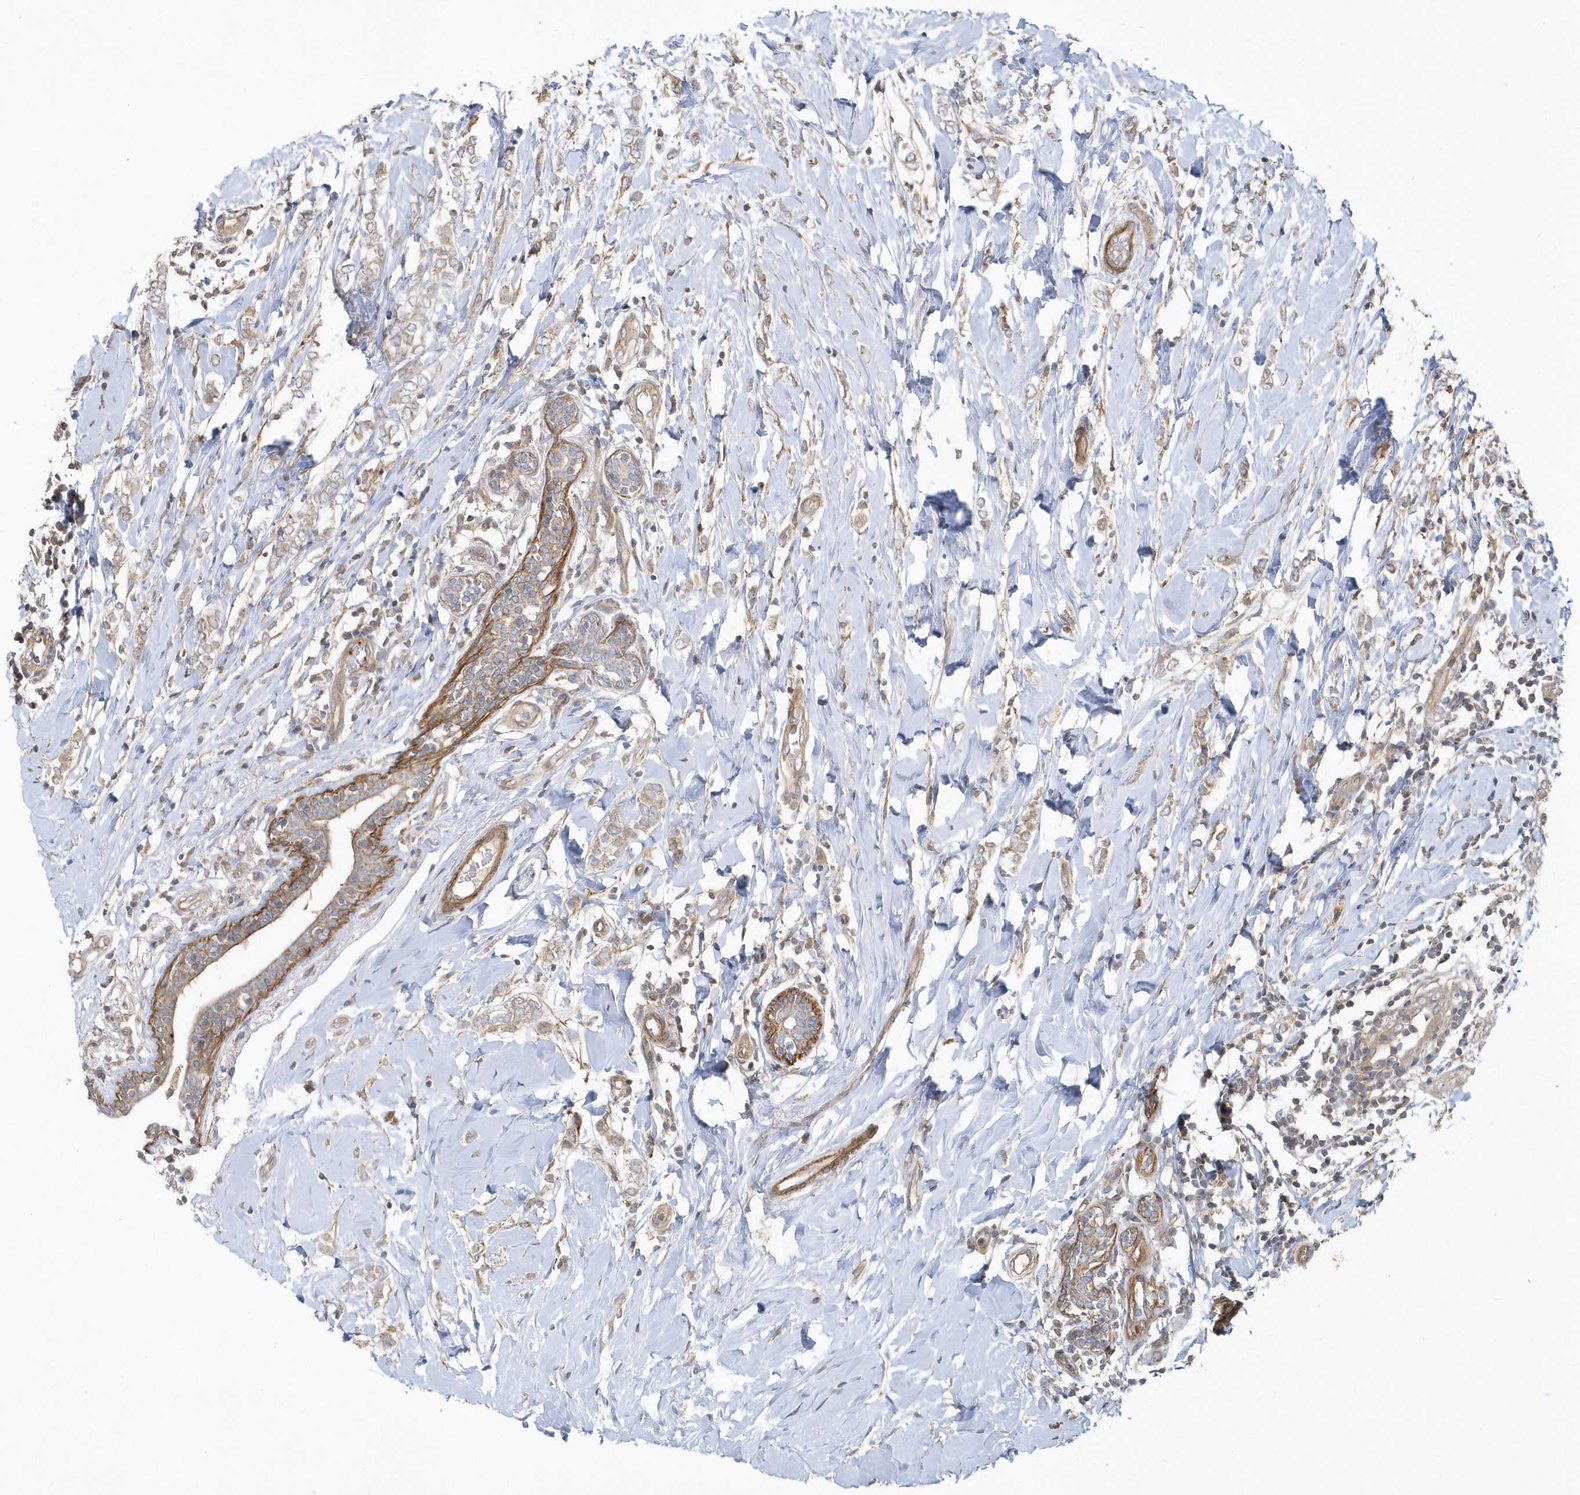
{"staining": {"intensity": "moderate", "quantity": ">75%", "location": "cytoplasmic/membranous"}, "tissue": "breast cancer", "cell_type": "Tumor cells", "image_type": "cancer", "snomed": [{"axis": "morphology", "description": "Normal tissue, NOS"}, {"axis": "morphology", "description": "Lobular carcinoma"}, {"axis": "topography", "description": "Breast"}], "caption": "Immunohistochemistry staining of breast cancer, which exhibits medium levels of moderate cytoplasmic/membranous positivity in approximately >75% of tumor cells indicating moderate cytoplasmic/membranous protein expression. The staining was performed using DAB (brown) for protein detection and nuclei were counterstained in hematoxylin (blue).", "gene": "LEXM", "patient": {"sex": "female", "age": 47}}